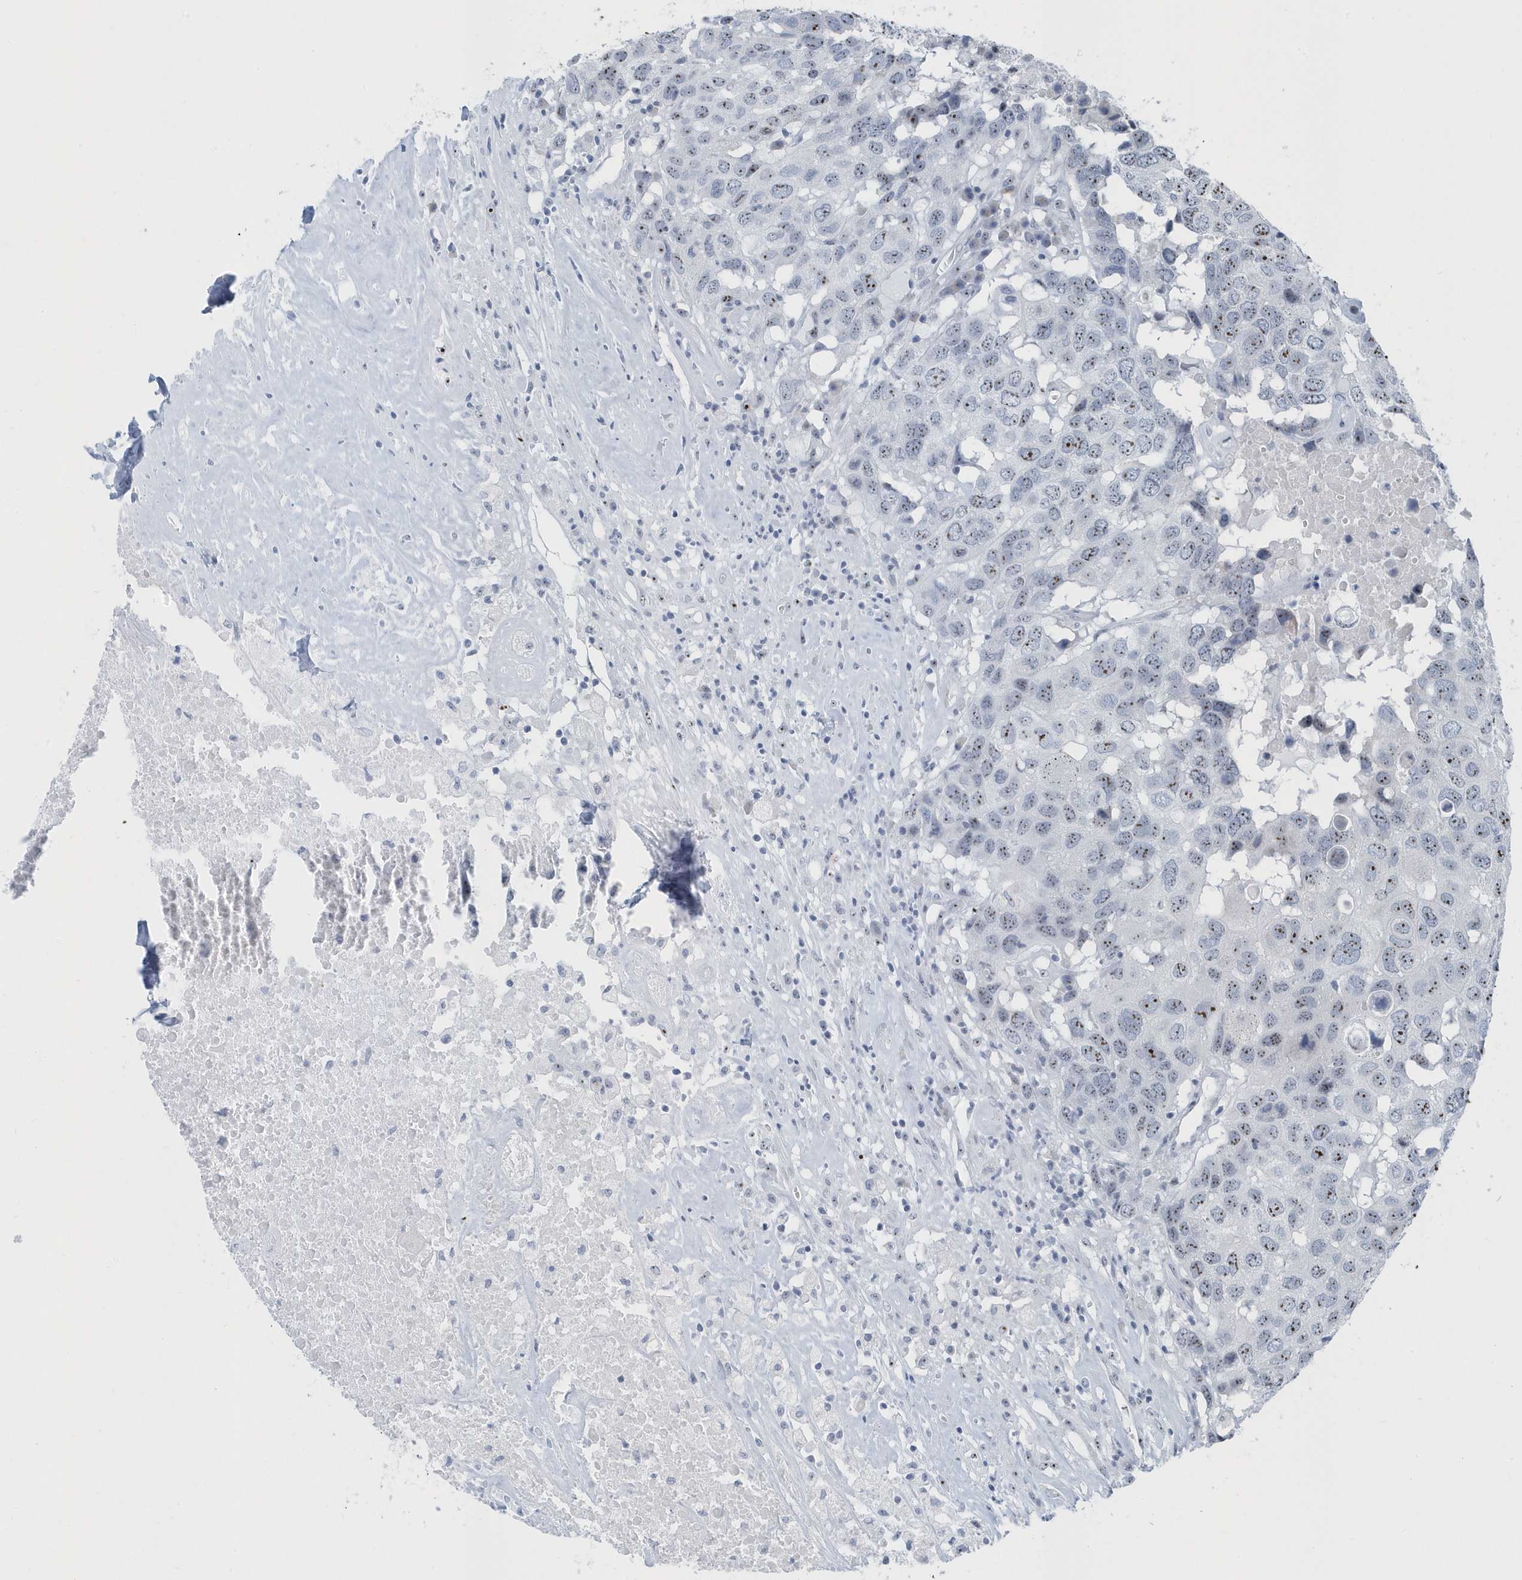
{"staining": {"intensity": "moderate", "quantity": ">75%", "location": "nuclear"}, "tissue": "head and neck cancer", "cell_type": "Tumor cells", "image_type": "cancer", "snomed": [{"axis": "morphology", "description": "Squamous cell carcinoma, NOS"}, {"axis": "topography", "description": "Head-Neck"}], "caption": "Immunohistochemistry of head and neck cancer exhibits medium levels of moderate nuclear expression in about >75% of tumor cells.", "gene": "RPF2", "patient": {"sex": "male", "age": 66}}